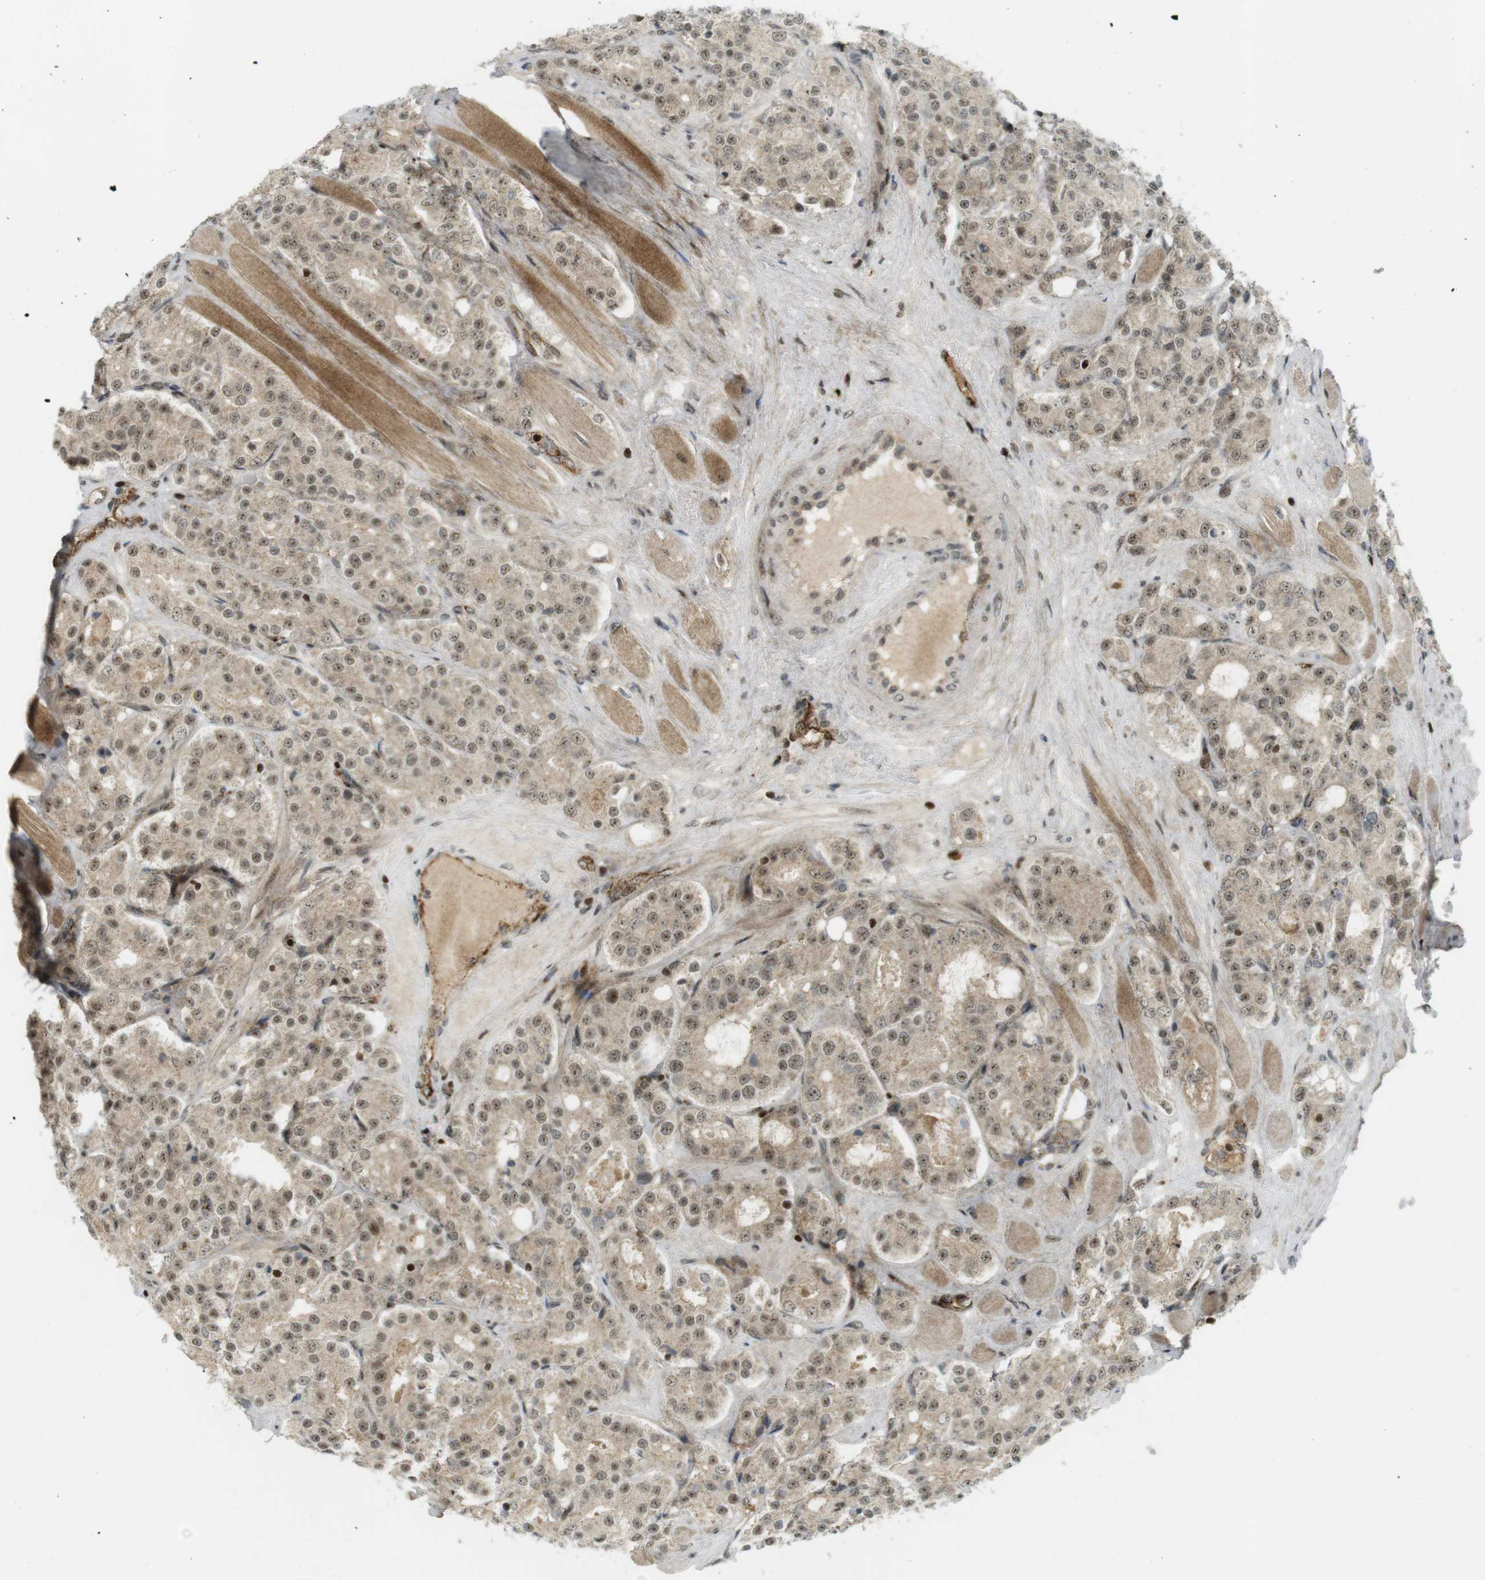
{"staining": {"intensity": "weak", "quantity": ">75%", "location": "cytoplasmic/membranous,nuclear"}, "tissue": "prostate cancer", "cell_type": "Tumor cells", "image_type": "cancer", "snomed": [{"axis": "morphology", "description": "Adenocarcinoma, High grade"}, {"axis": "topography", "description": "Prostate"}], "caption": "Immunohistochemical staining of human prostate cancer exhibits low levels of weak cytoplasmic/membranous and nuclear positivity in about >75% of tumor cells. (DAB (3,3'-diaminobenzidine) IHC, brown staining for protein, blue staining for nuclei).", "gene": "PPP1R13B", "patient": {"sex": "male", "age": 65}}